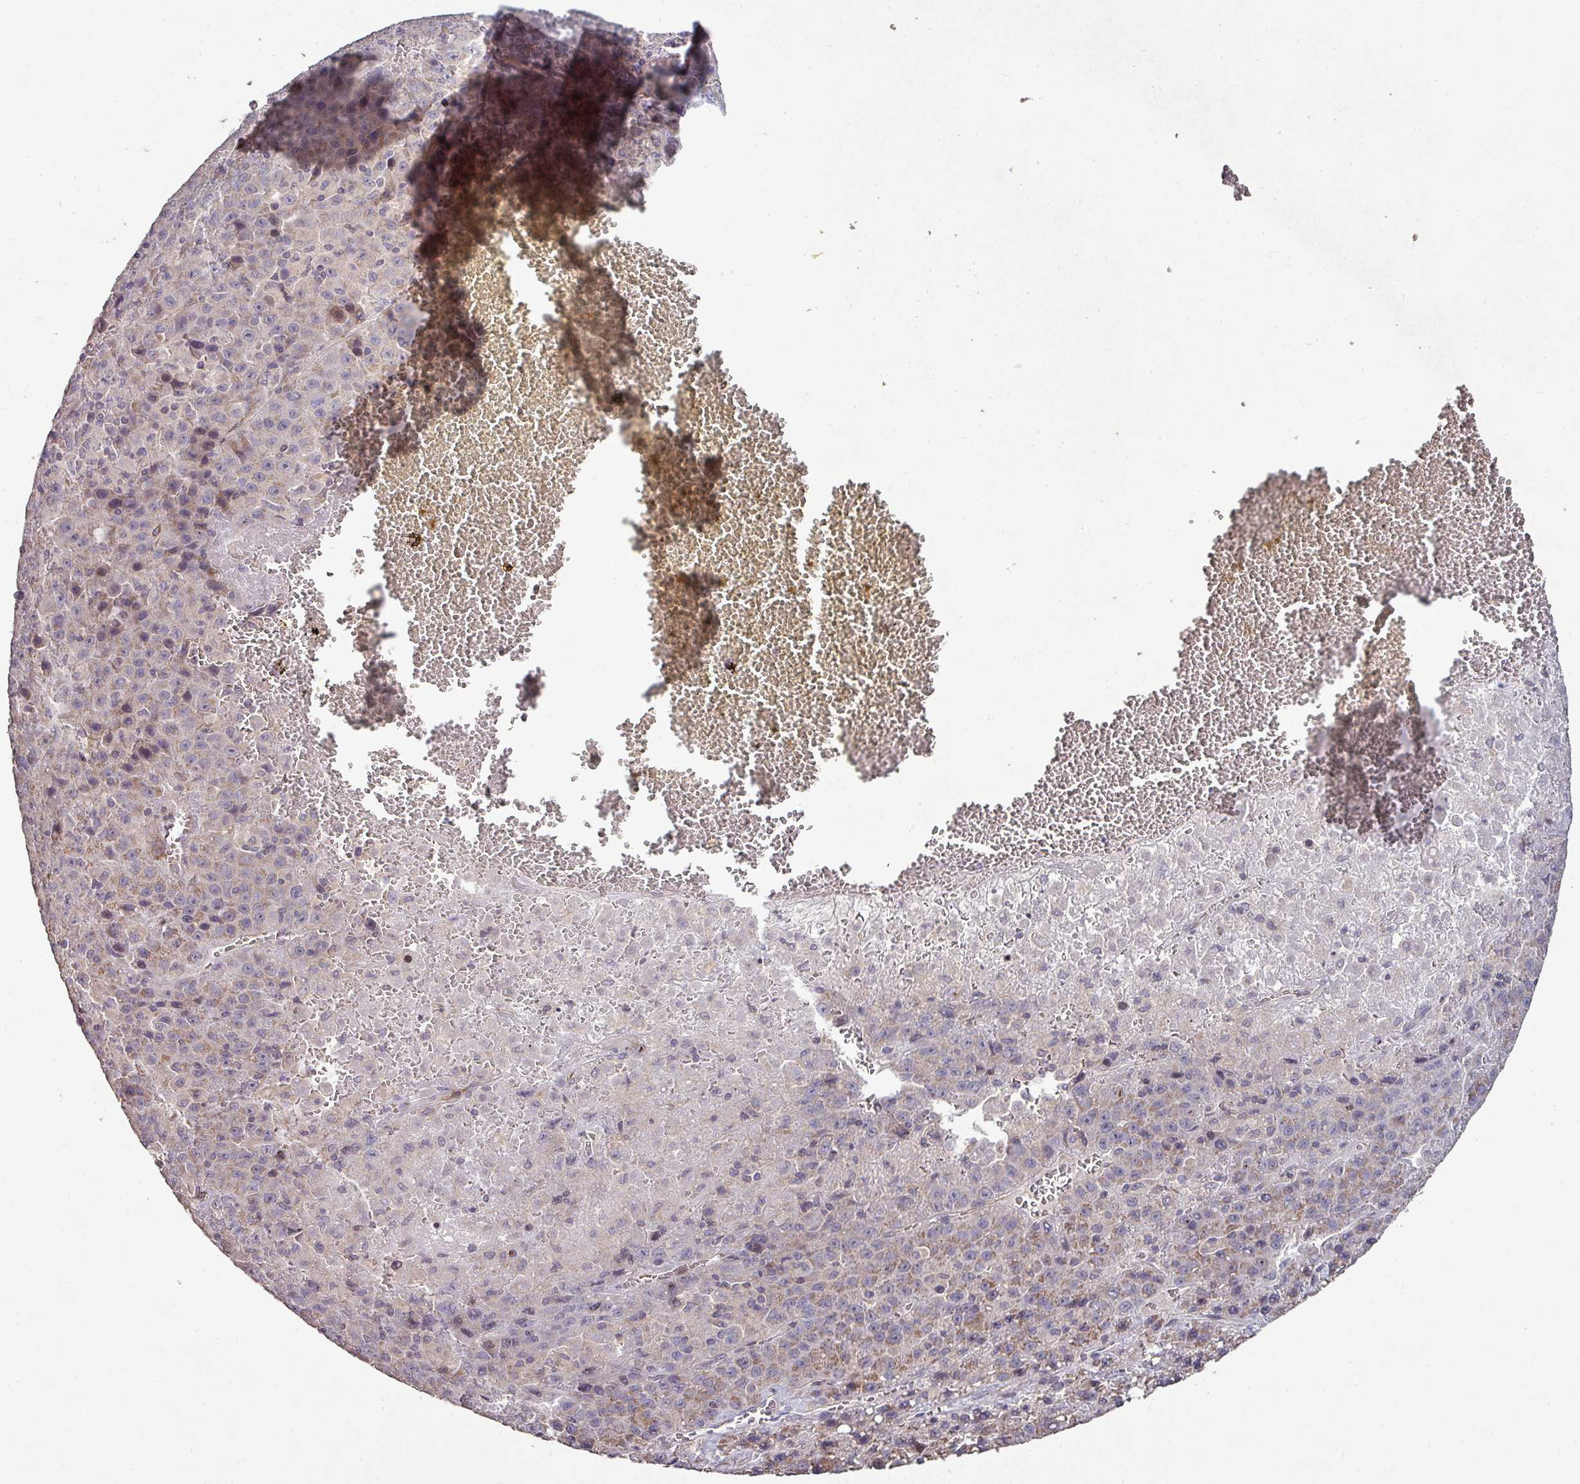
{"staining": {"intensity": "moderate", "quantity": "<25%", "location": "cytoplasmic/membranous"}, "tissue": "liver cancer", "cell_type": "Tumor cells", "image_type": "cancer", "snomed": [{"axis": "morphology", "description": "Carcinoma, Hepatocellular, NOS"}, {"axis": "topography", "description": "Liver"}], "caption": "Protein expression analysis of human liver cancer reveals moderate cytoplasmic/membranous expression in approximately <25% of tumor cells.", "gene": "RPL23A", "patient": {"sex": "female", "age": 53}}